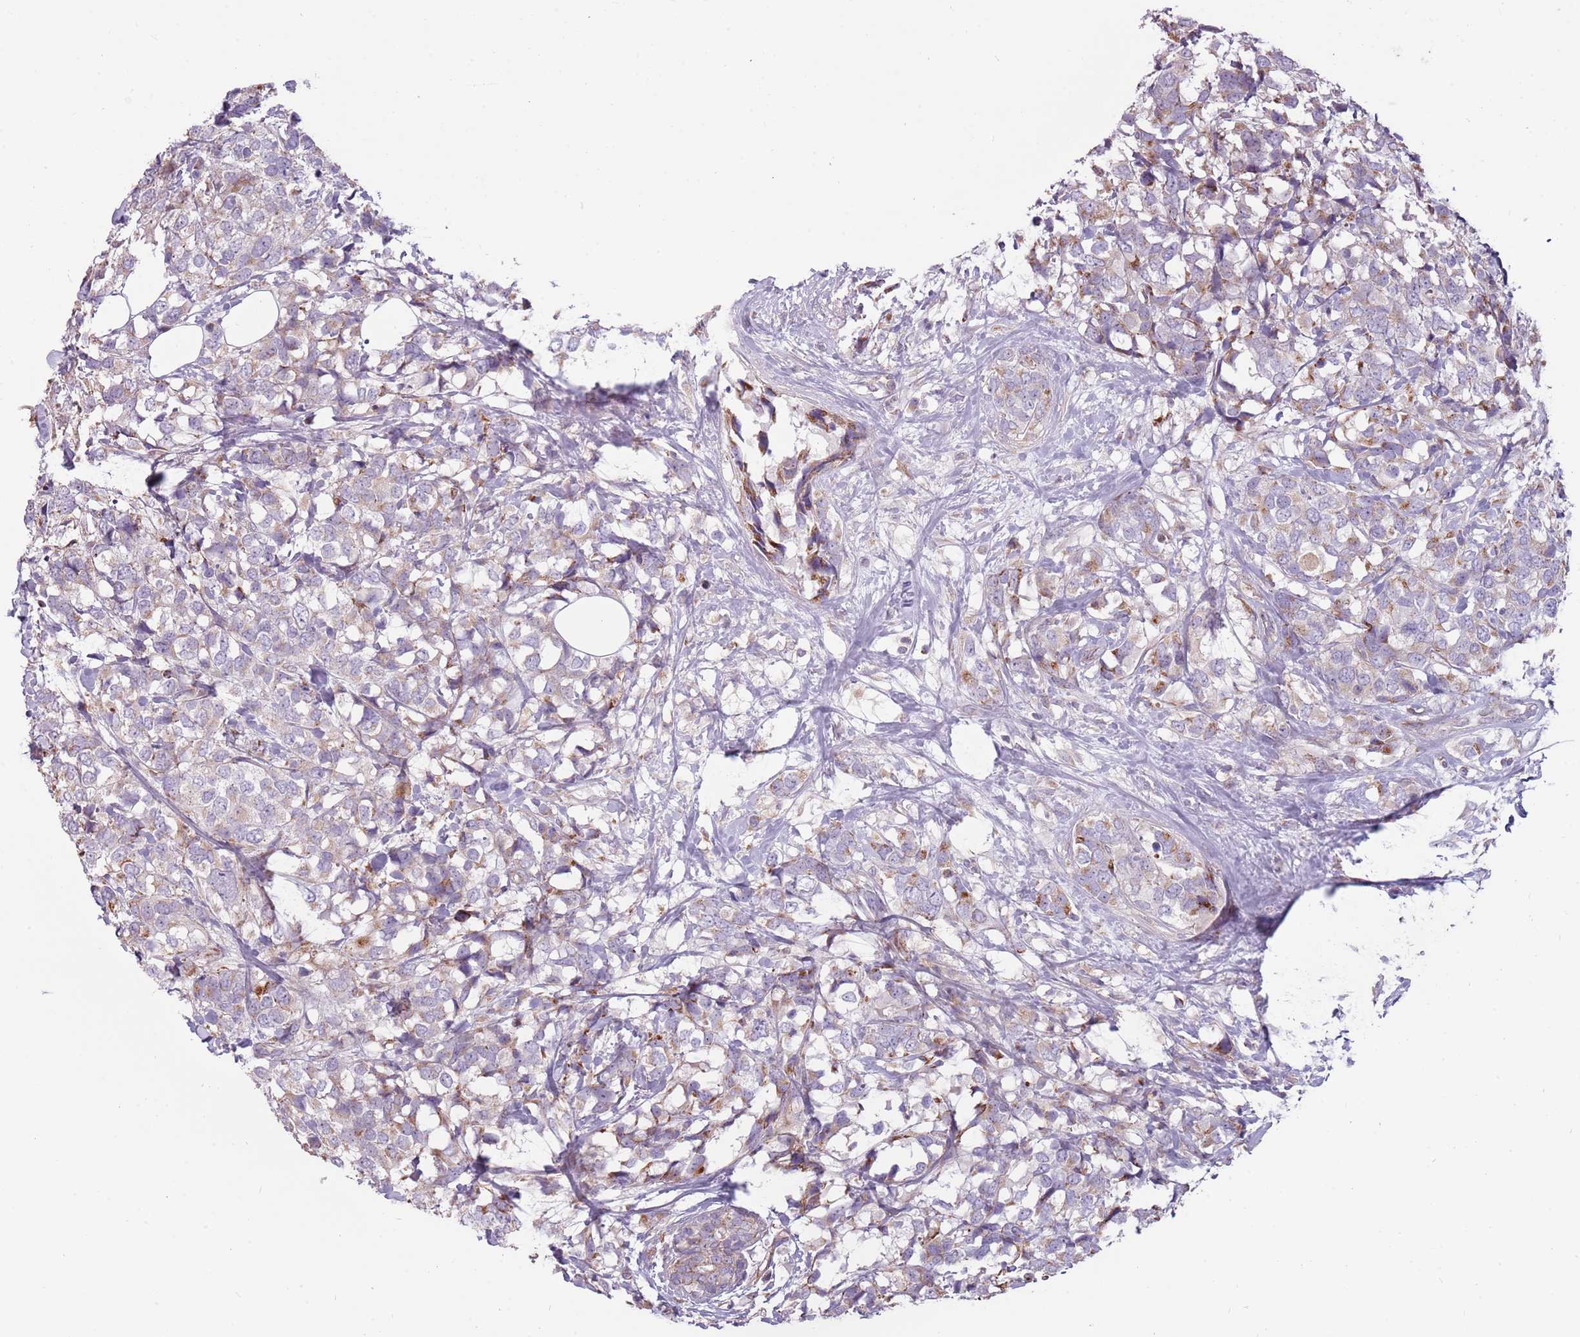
{"staining": {"intensity": "weak", "quantity": "25%-75%", "location": "cytoplasmic/membranous"}, "tissue": "breast cancer", "cell_type": "Tumor cells", "image_type": "cancer", "snomed": [{"axis": "morphology", "description": "Lobular carcinoma"}, {"axis": "topography", "description": "Breast"}], "caption": "Immunohistochemical staining of human breast lobular carcinoma demonstrates weak cytoplasmic/membranous protein expression in approximately 25%-75% of tumor cells.", "gene": "ZNF530", "patient": {"sex": "female", "age": 59}}